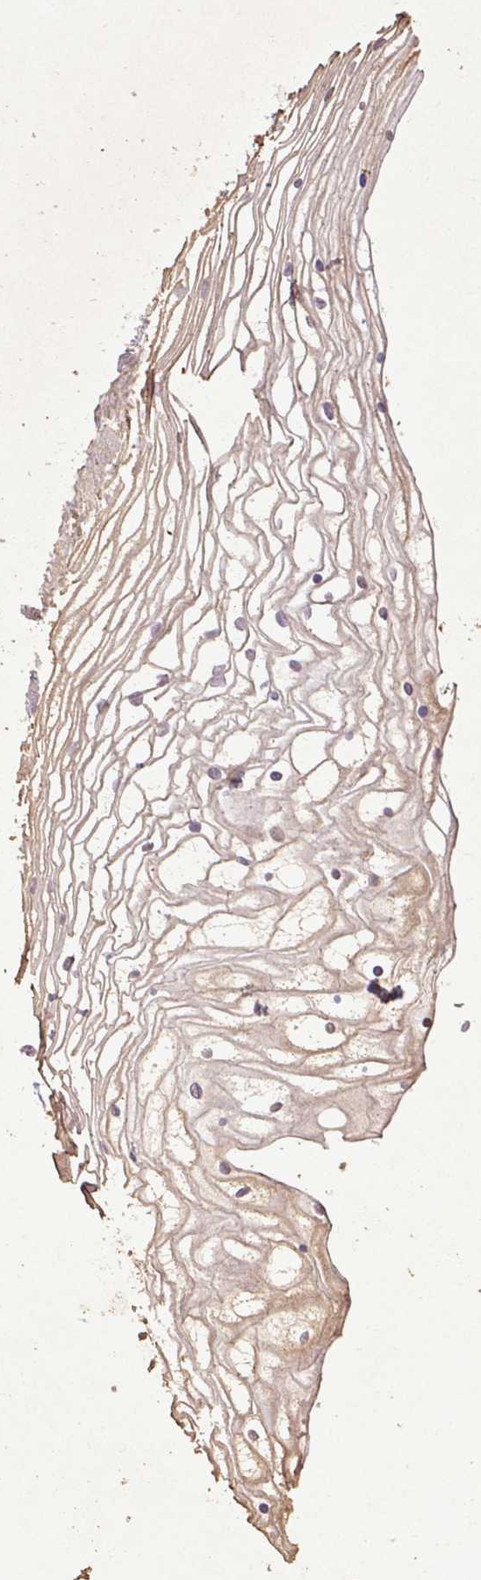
{"staining": {"intensity": "weak", "quantity": "25%-75%", "location": "cytoplasmic/membranous"}, "tissue": "vagina", "cell_type": "Squamous epithelial cells", "image_type": "normal", "snomed": [{"axis": "morphology", "description": "Normal tissue, NOS"}, {"axis": "topography", "description": "Vagina"}], "caption": "Immunohistochemistry (IHC) (DAB (3,3'-diaminobenzidine)) staining of normal vagina shows weak cytoplasmic/membranous protein positivity in about 25%-75% of squamous epithelial cells. The staining is performed using DAB brown chromogen to label protein expression. The nuclei are counter-stained blue using hematoxylin.", "gene": "ABR", "patient": {"sex": "female", "age": 56}}